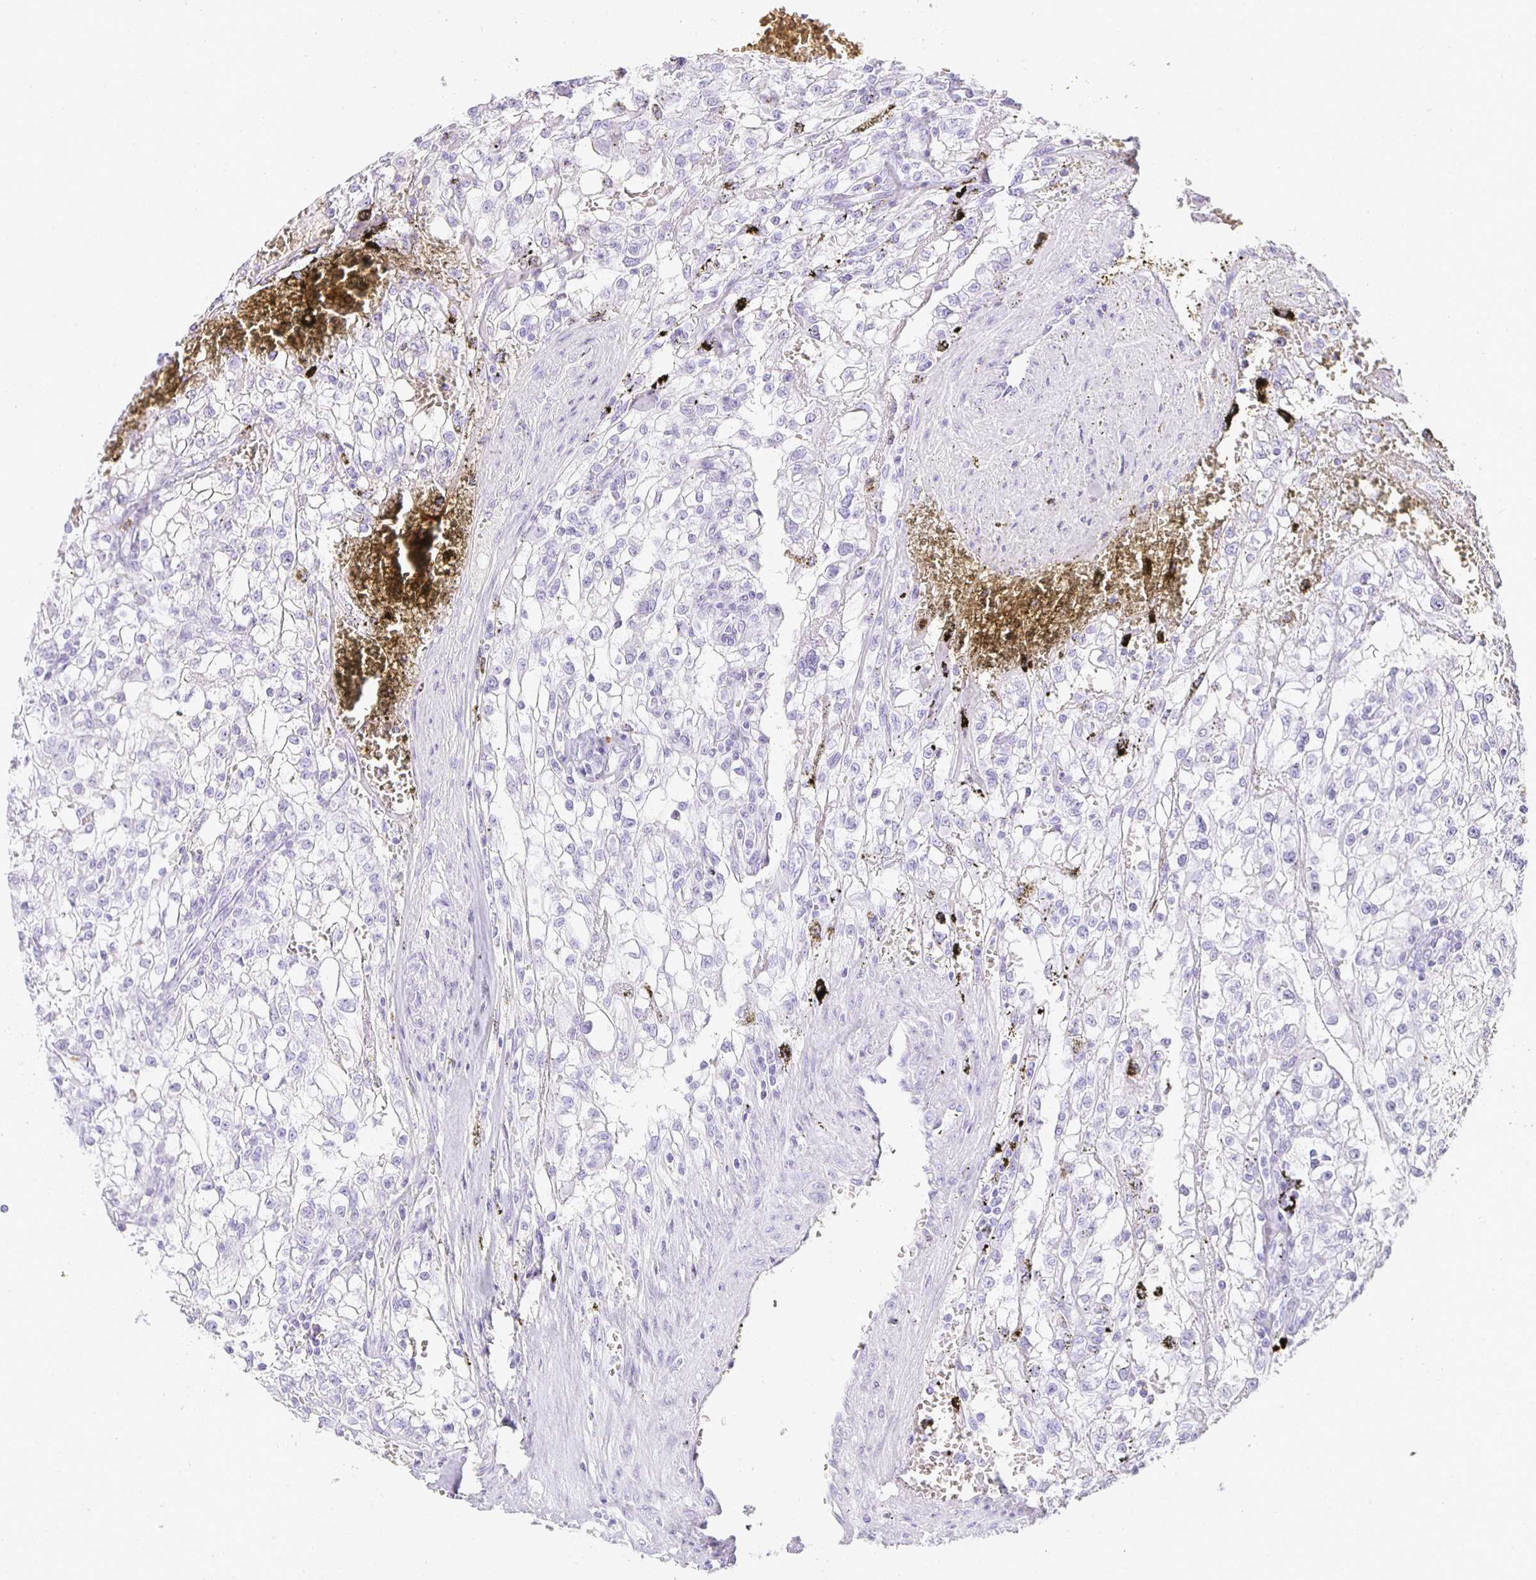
{"staining": {"intensity": "negative", "quantity": "none", "location": "none"}, "tissue": "renal cancer", "cell_type": "Tumor cells", "image_type": "cancer", "snomed": [{"axis": "morphology", "description": "Adenocarcinoma, NOS"}, {"axis": "topography", "description": "Kidney"}], "caption": "Micrograph shows no protein expression in tumor cells of renal adenocarcinoma tissue. (Immunohistochemistry (ihc), brightfield microscopy, high magnification).", "gene": "TPSD1", "patient": {"sex": "female", "age": 74}}